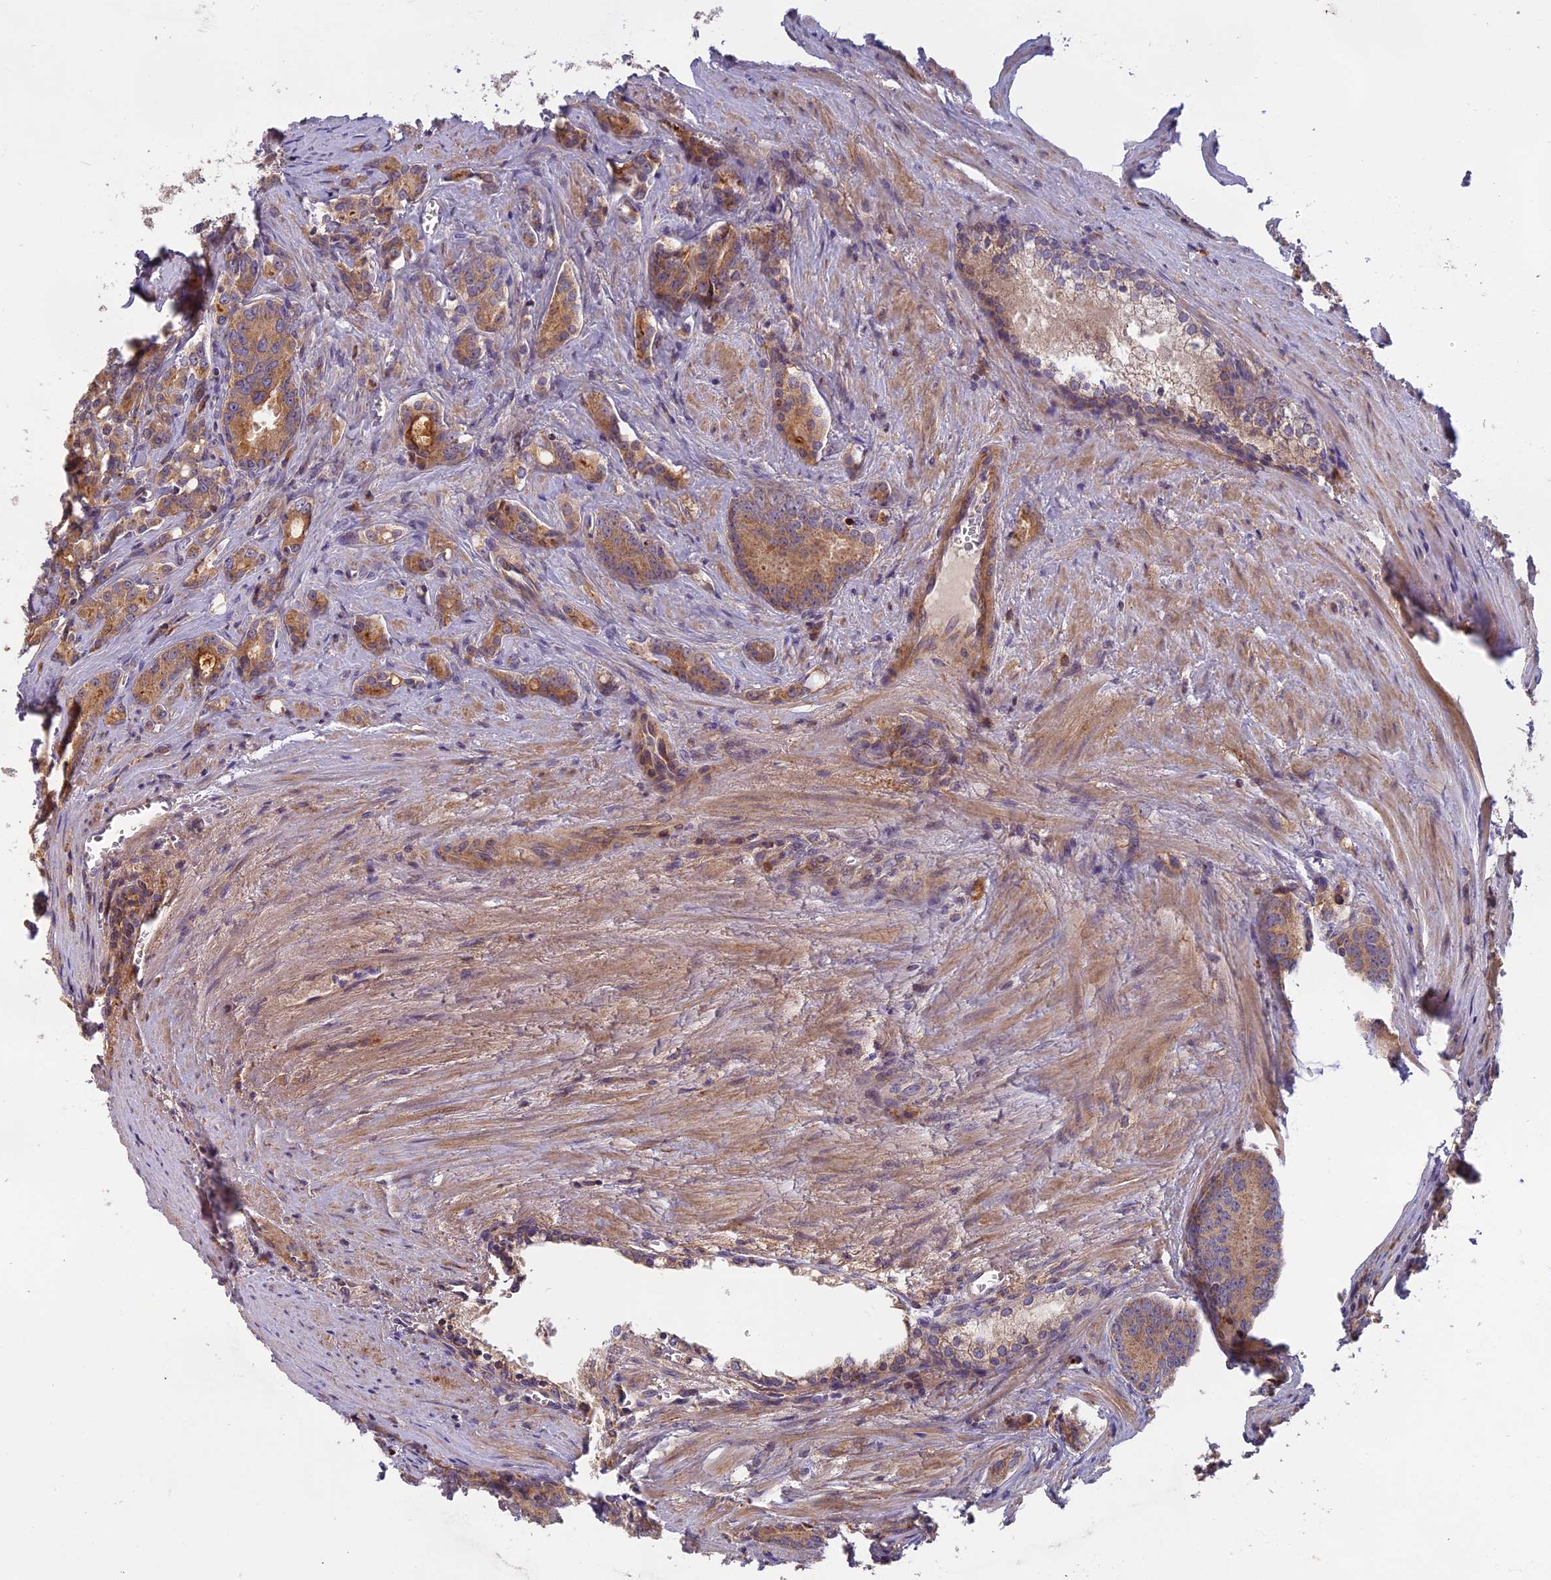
{"staining": {"intensity": "moderate", "quantity": ">75%", "location": "cytoplasmic/membranous"}, "tissue": "prostate cancer", "cell_type": "Tumor cells", "image_type": "cancer", "snomed": [{"axis": "morphology", "description": "Adenocarcinoma, High grade"}, {"axis": "topography", "description": "Prostate"}], "caption": "Adenocarcinoma (high-grade) (prostate) tissue shows moderate cytoplasmic/membranous expression in approximately >75% of tumor cells, visualized by immunohistochemistry. (IHC, brightfield microscopy, high magnification).", "gene": "EDAR", "patient": {"sex": "male", "age": 72}}